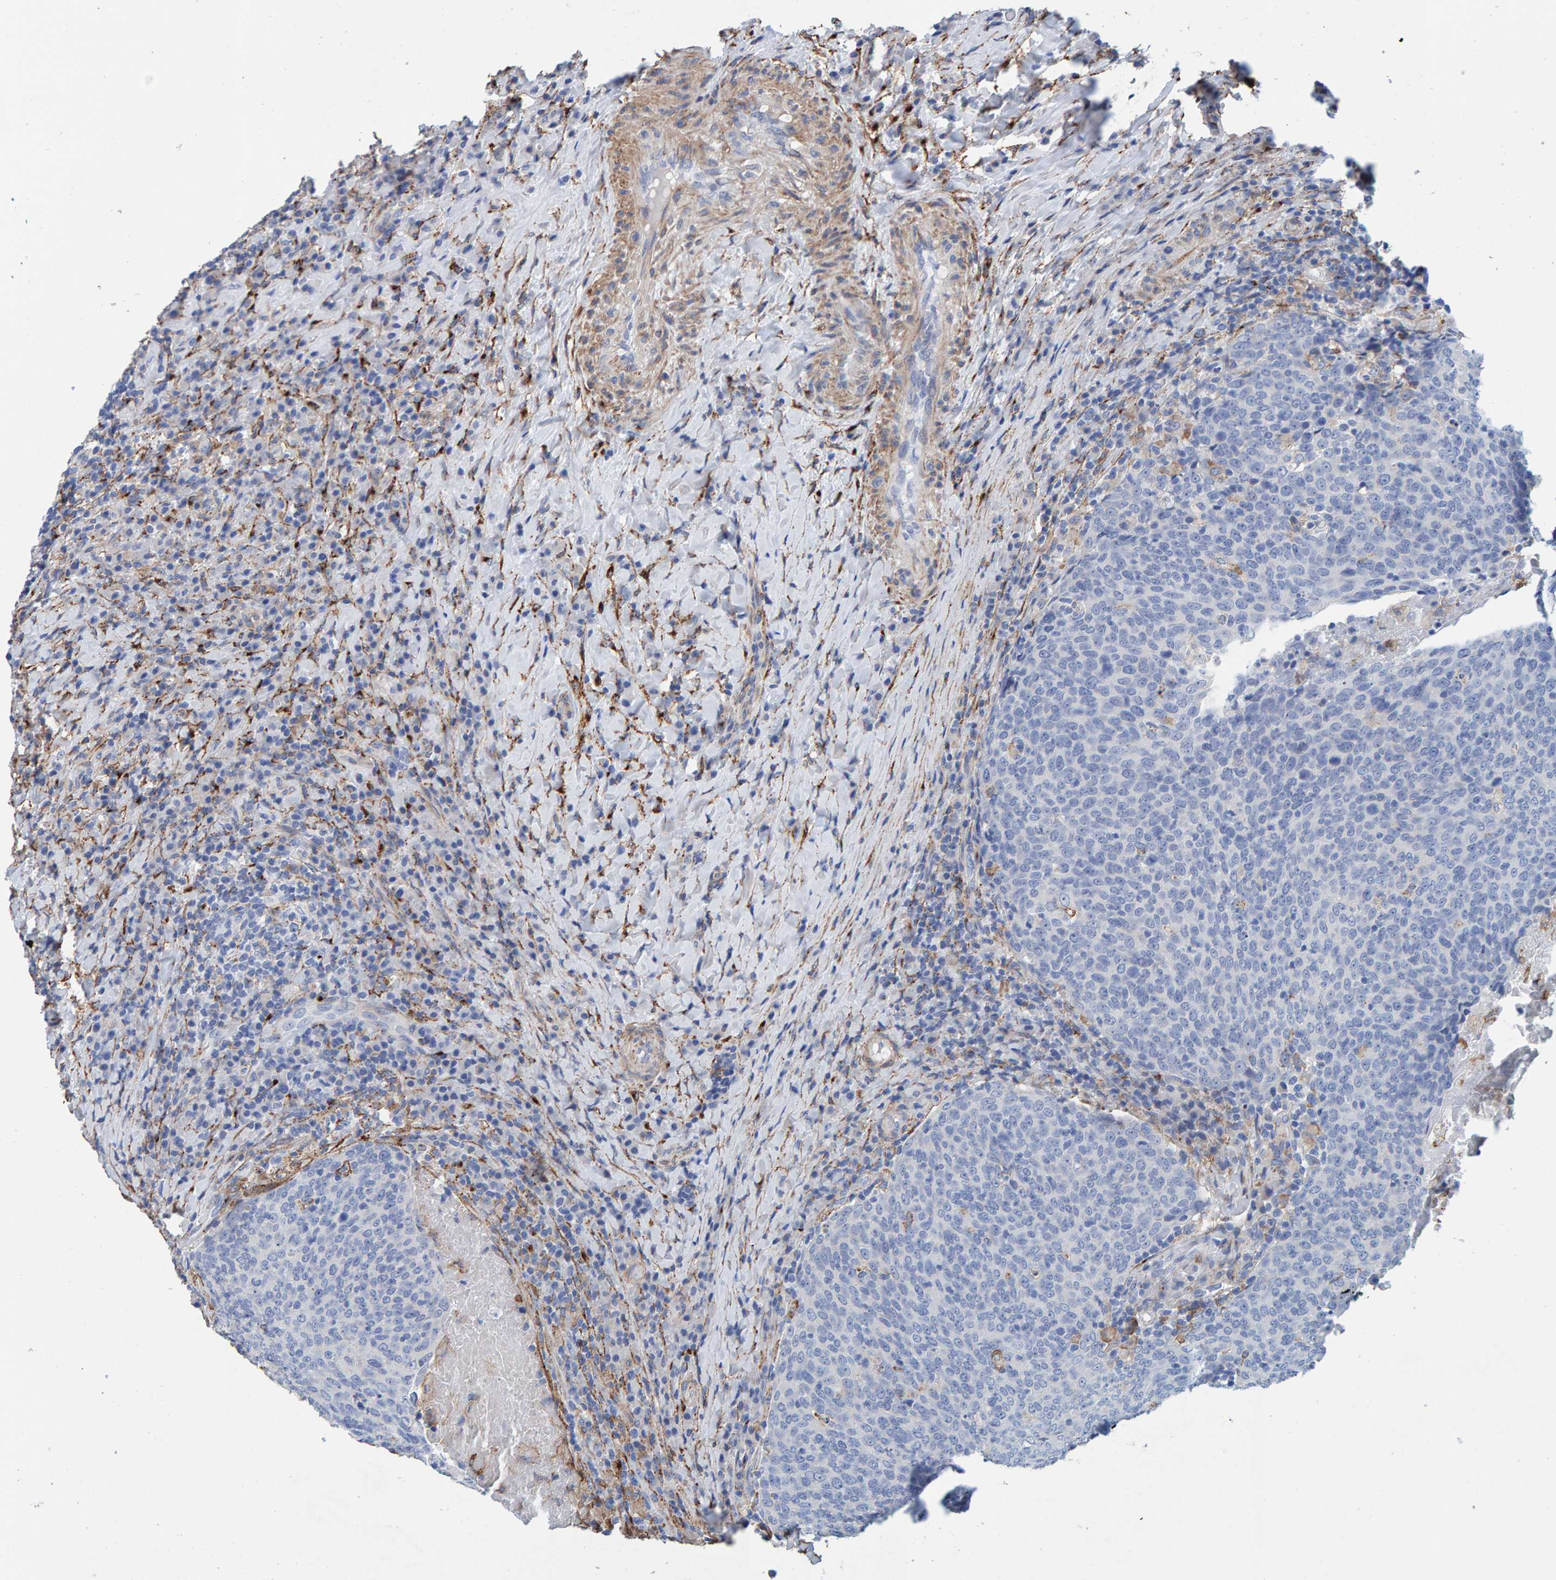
{"staining": {"intensity": "negative", "quantity": "none", "location": "none"}, "tissue": "head and neck cancer", "cell_type": "Tumor cells", "image_type": "cancer", "snomed": [{"axis": "morphology", "description": "Squamous cell carcinoma, NOS"}, {"axis": "morphology", "description": "Squamous cell carcinoma, metastatic, NOS"}, {"axis": "topography", "description": "Lymph node"}, {"axis": "topography", "description": "Head-Neck"}], "caption": "The immunohistochemistry micrograph has no significant staining in tumor cells of head and neck cancer tissue.", "gene": "LRP1", "patient": {"sex": "male", "age": 62}}